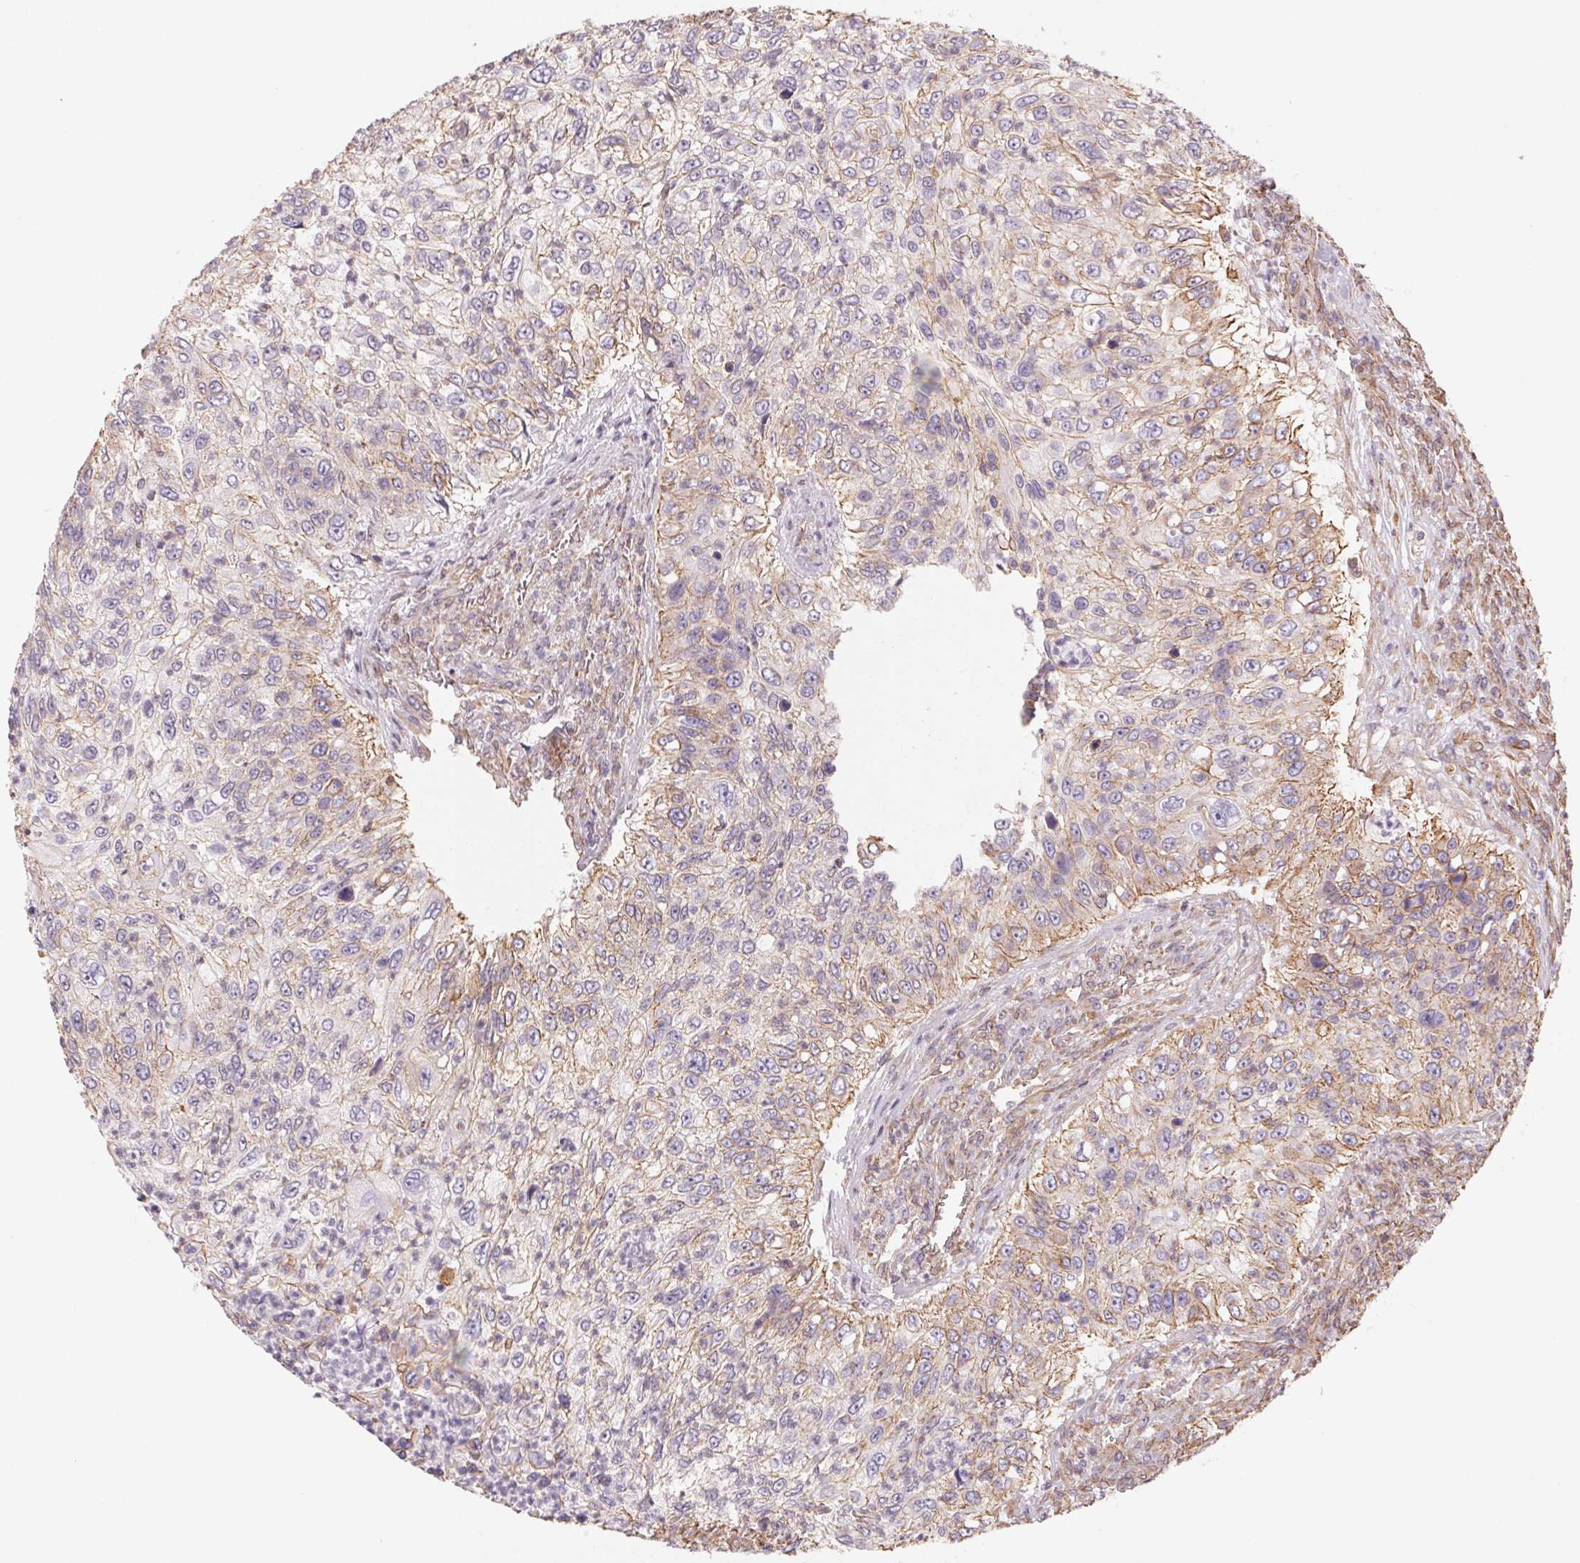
{"staining": {"intensity": "negative", "quantity": "none", "location": "none"}, "tissue": "urothelial cancer", "cell_type": "Tumor cells", "image_type": "cancer", "snomed": [{"axis": "morphology", "description": "Urothelial carcinoma, High grade"}, {"axis": "topography", "description": "Urinary bladder"}], "caption": "A high-resolution photomicrograph shows IHC staining of urothelial cancer, which demonstrates no significant expression in tumor cells.", "gene": "PLA2G4F", "patient": {"sex": "female", "age": 60}}